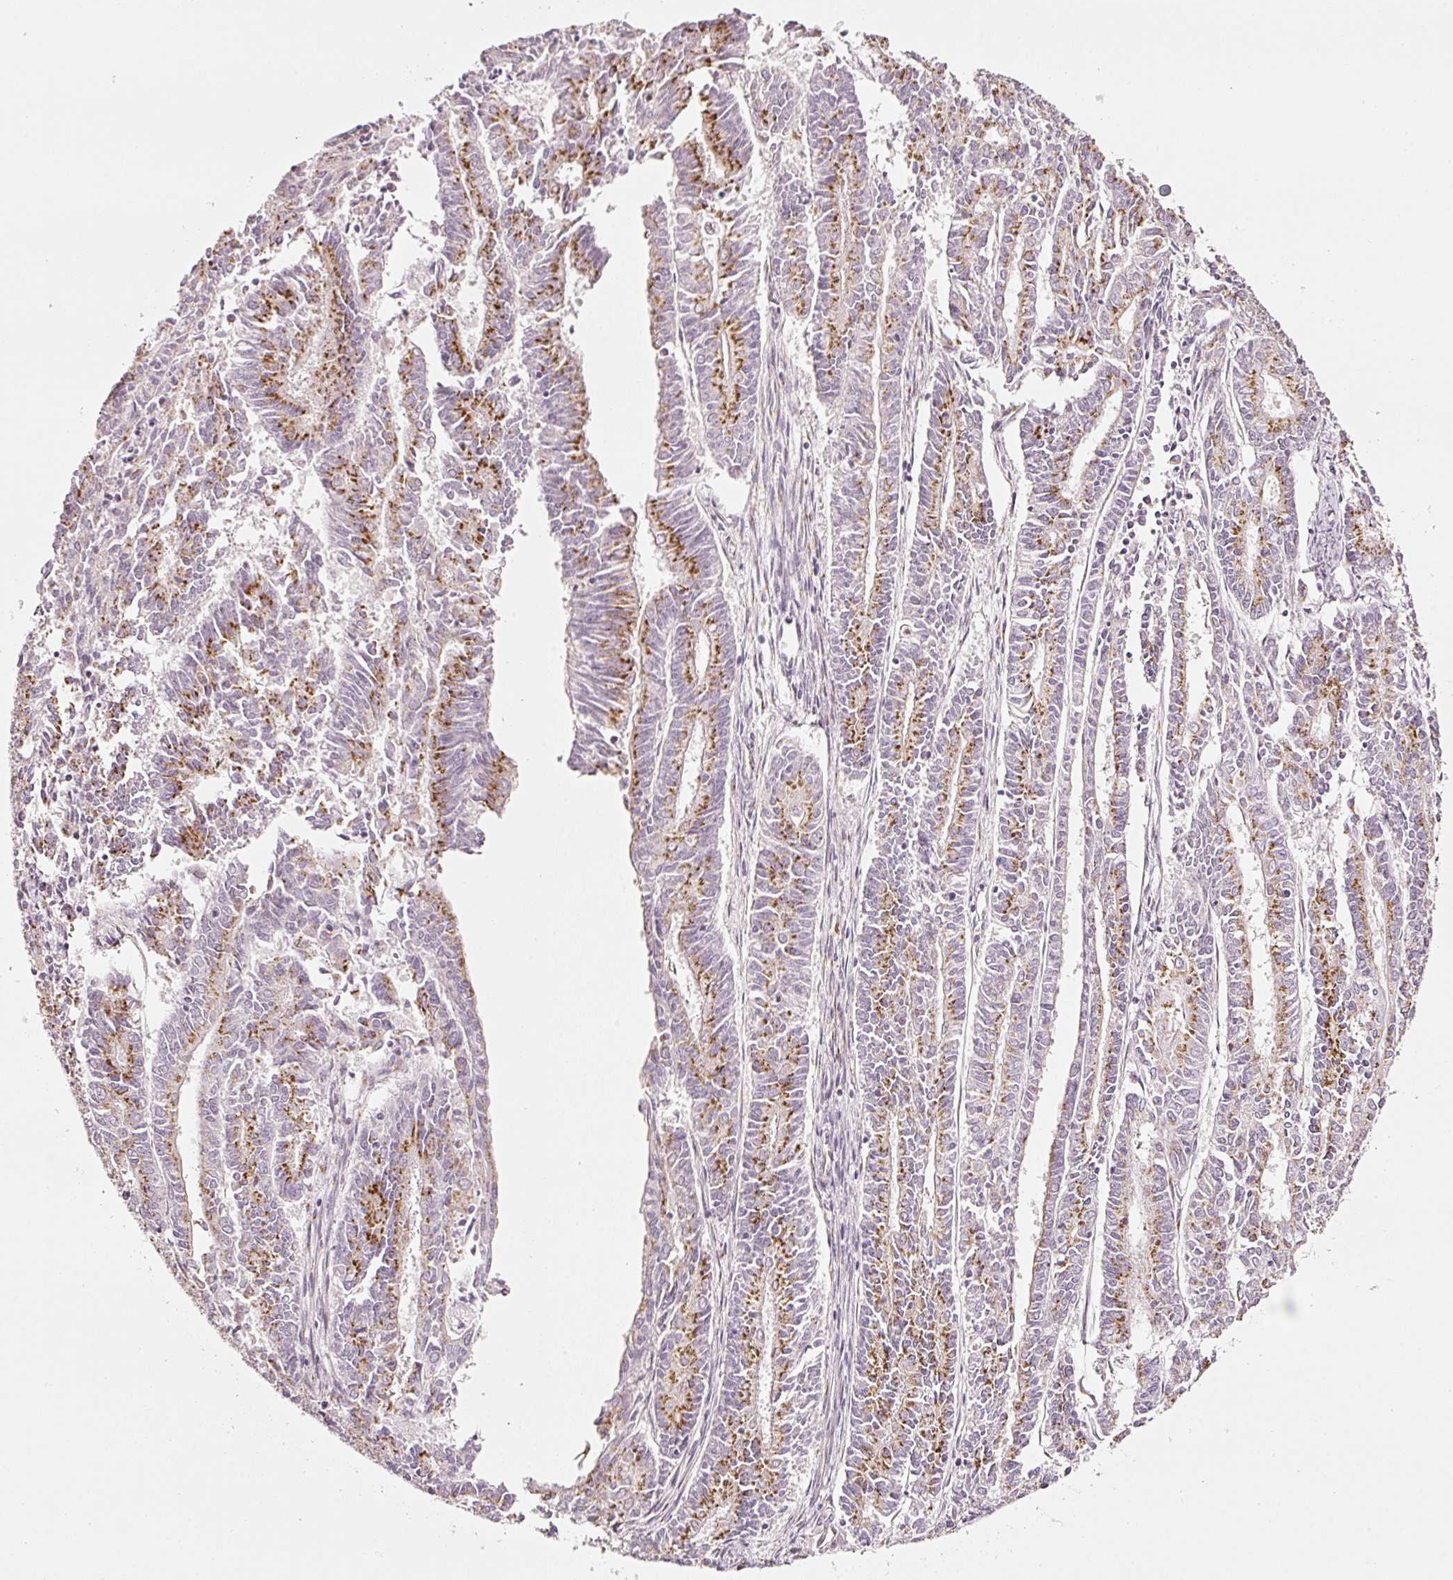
{"staining": {"intensity": "moderate", "quantity": "25%-75%", "location": "cytoplasmic/membranous"}, "tissue": "endometrial cancer", "cell_type": "Tumor cells", "image_type": "cancer", "snomed": [{"axis": "morphology", "description": "Adenocarcinoma, NOS"}, {"axis": "topography", "description": "Endometrium"}], "caption": "Endometrial cancer stained for a protein demonstrates moderate cytoplasmic/membranous positivity in tumor cells.", "gene": "SDF4", "patient": {"sex": "female", "age": 59}}